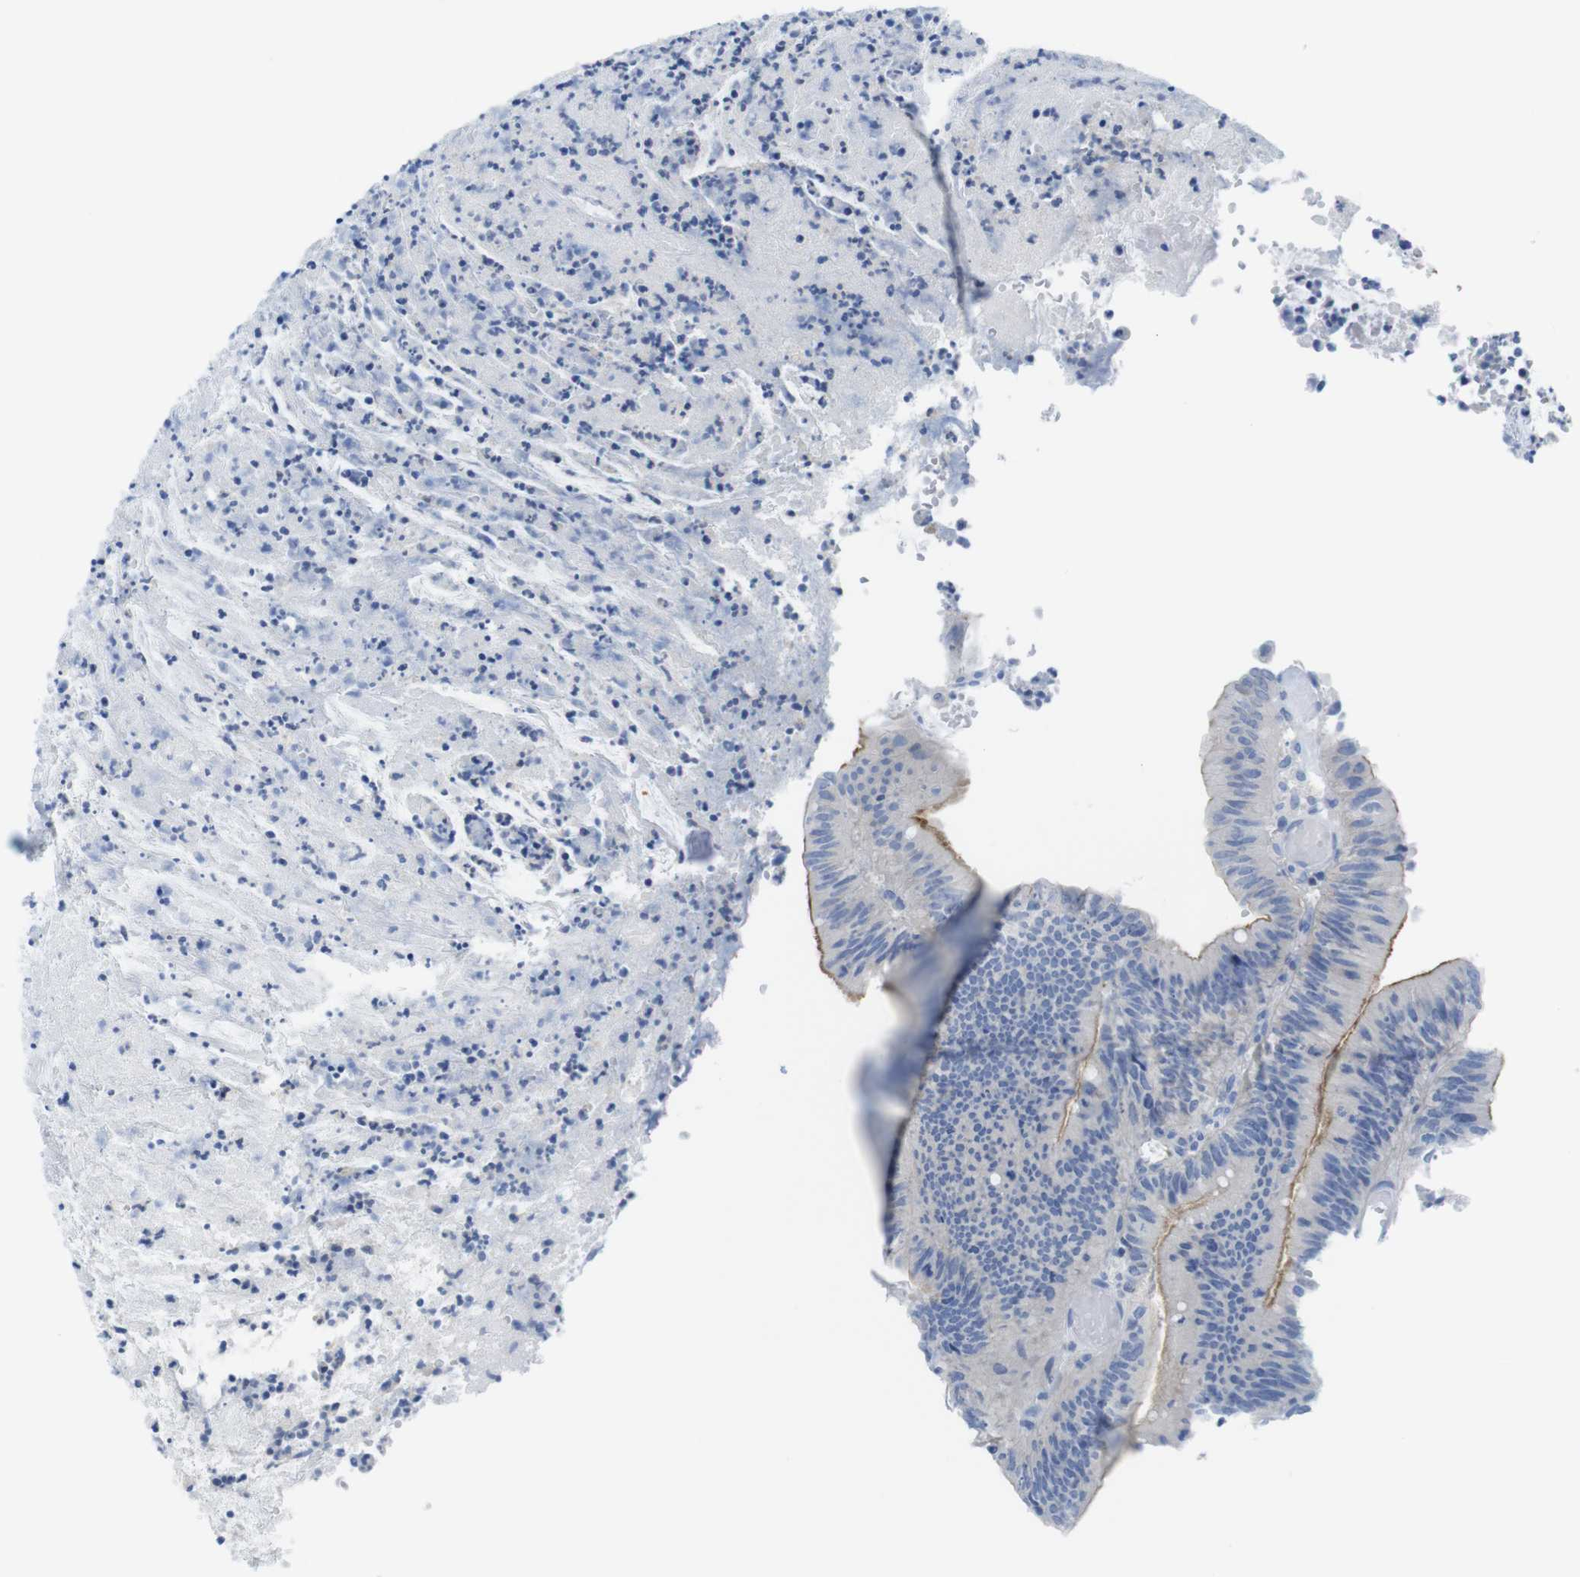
{"staining": {"intensity": "moderate", "quantity": "<25%", "location": "cytoplasmic/membranous"}, "tissue": "colorectal cancer", "cell_type": "Tumor cells", "image_type": "cancer", "snomed": [{"axis": "morphology", "description": "Adenocarcinoma, NOS"}, {"axis": "topography", "description": "Rectum"}], "caption": "Immunohistochemistry (IHC) (DAB) staining of colorectal adenocarcinoma exhibits moderate cytoplasmic/membranous protein positivity in about <25% of tumor cells.", "gene": "ASIC5", "patient": {"sex": "female", "age": 66}}